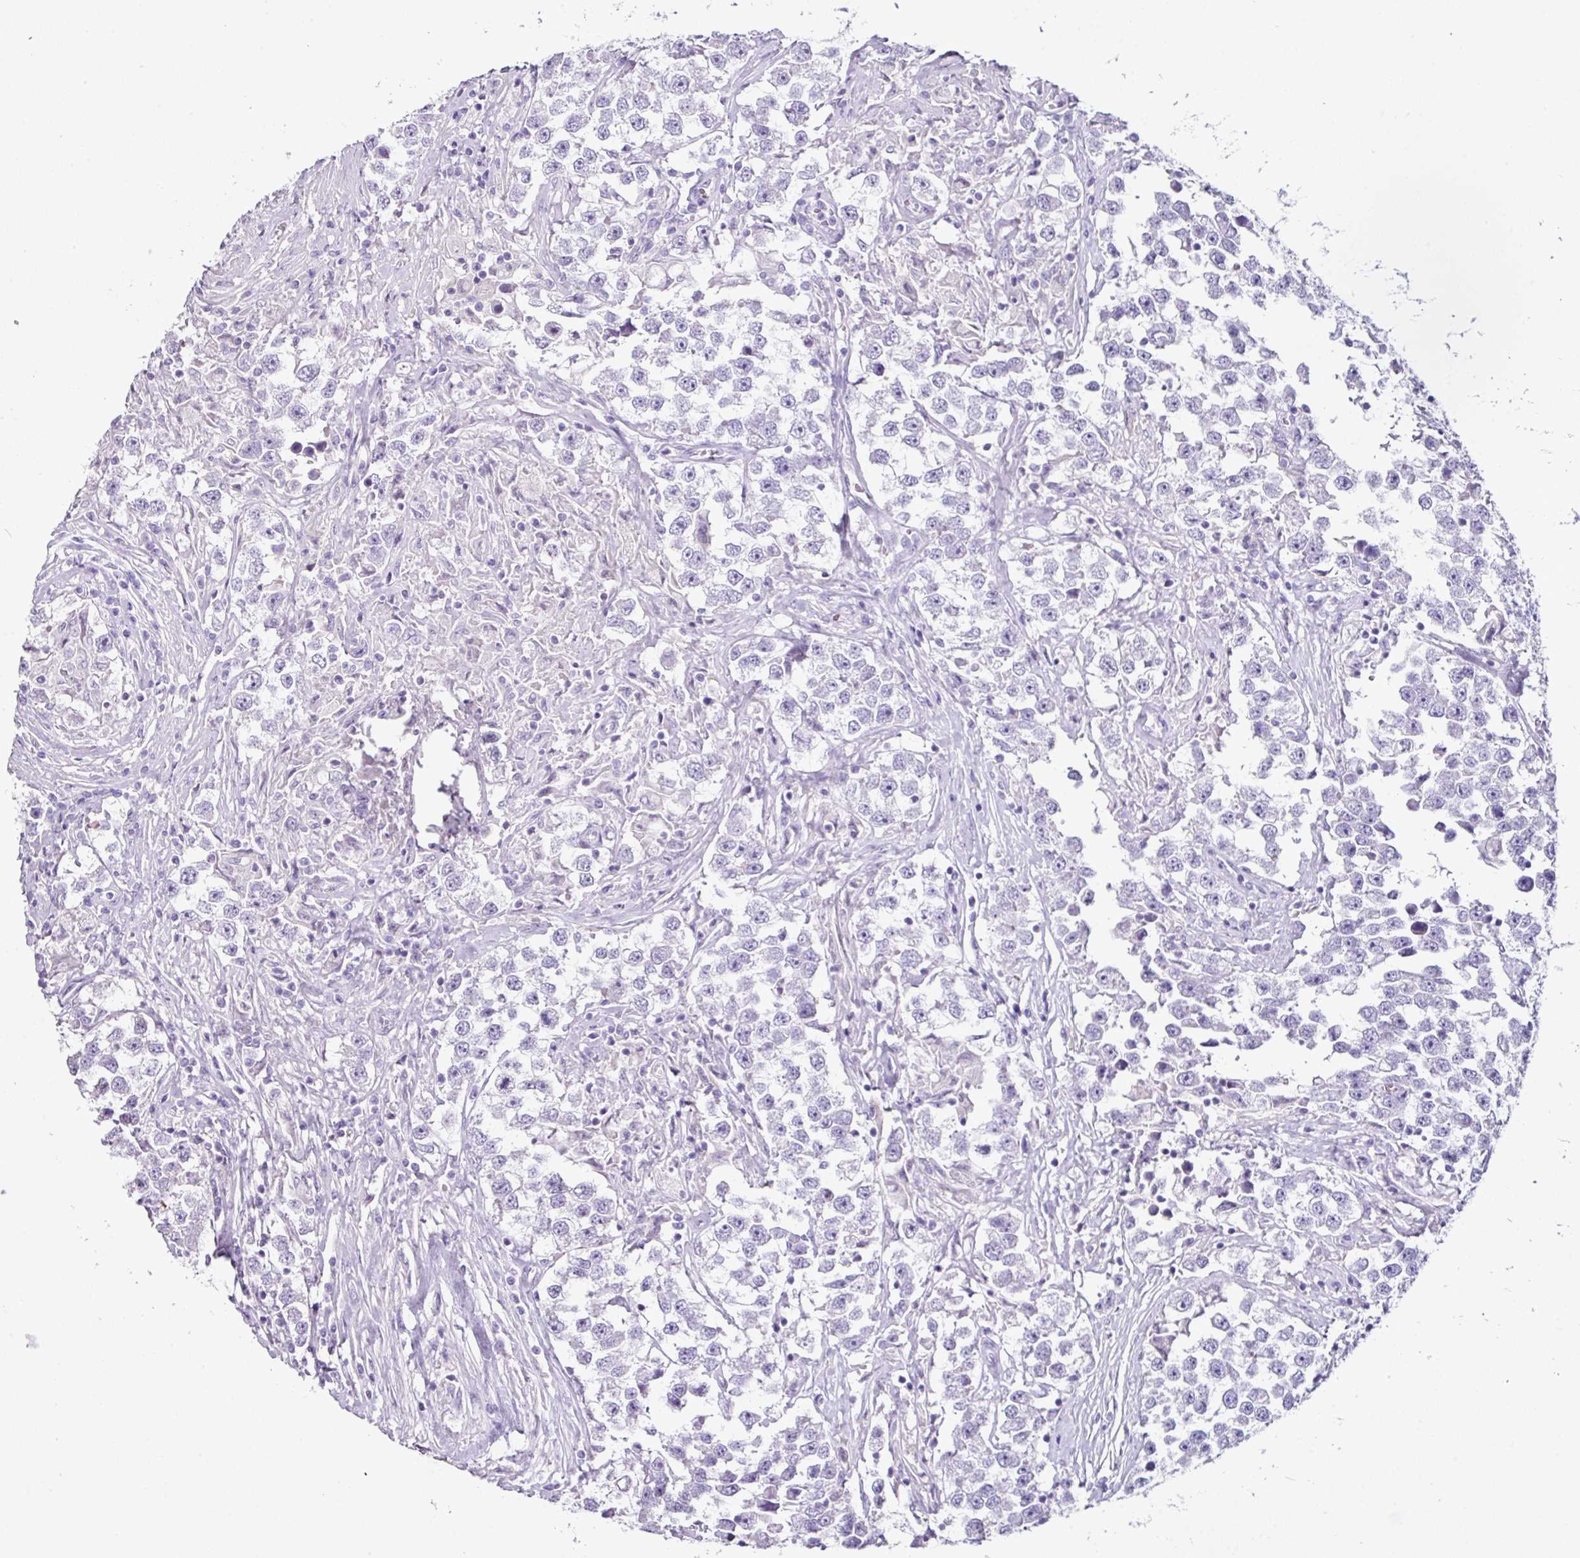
{"staining": {"intensity": "negative", "quantity": "none", "location": "none"}, "tissue": "testis cancer", "cell_type": "Tumor cells", "image_type": "cancer", "snomed": [{"axis": "morphology", "description": "Seminoma, NOS"}, {"axis": "topography", "description": "Testis"}], "caption": "DAB (3,3'-diaminobenzidine) immunohistochemical staining of human testis seminoma reveals no significant staining in tumor cells.", "gene": "GLP2R", "patient": {"sex": "male", "age": 46}}